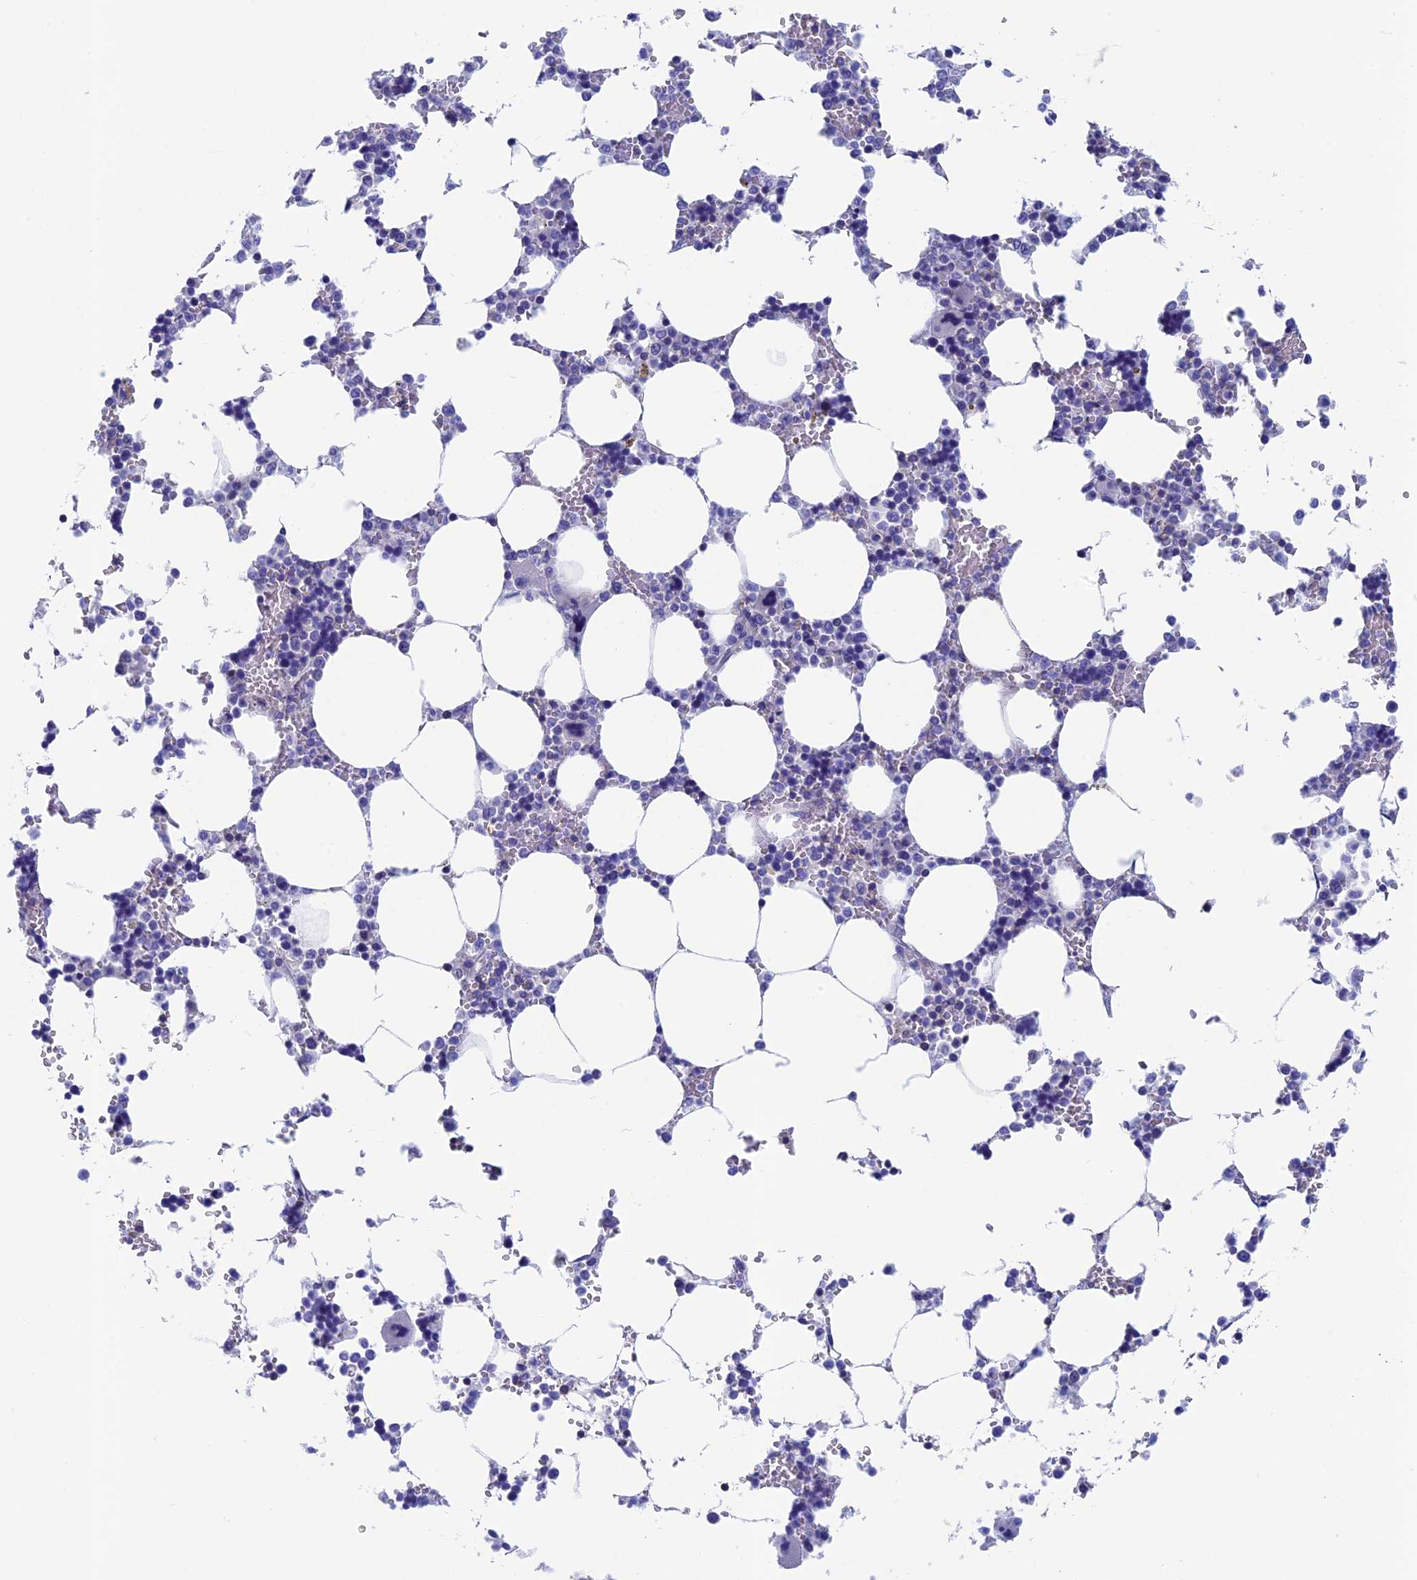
{"staining": {"intensity": "moderate", "quantity": "<25%", "location": "cytoplasmic/membranous"}, "tissue": "bone marrow", "cell_type": "Hematopoietic cells", "image_type": "normal", "snomed": [{"axis": "morphology", "description": "Normal tissue, NOS"}, {"axis": "topography", "description": "Bone marrow"}], "caption": "Protein expression by immunohistochemistry demonstrates moderate cytoplasmic/membranous positivity in about <25% of hematopoietic cells in benign bone marrow.", "gene": "SEPTIN1", "patient": {"sex": "male", "age": 64}}